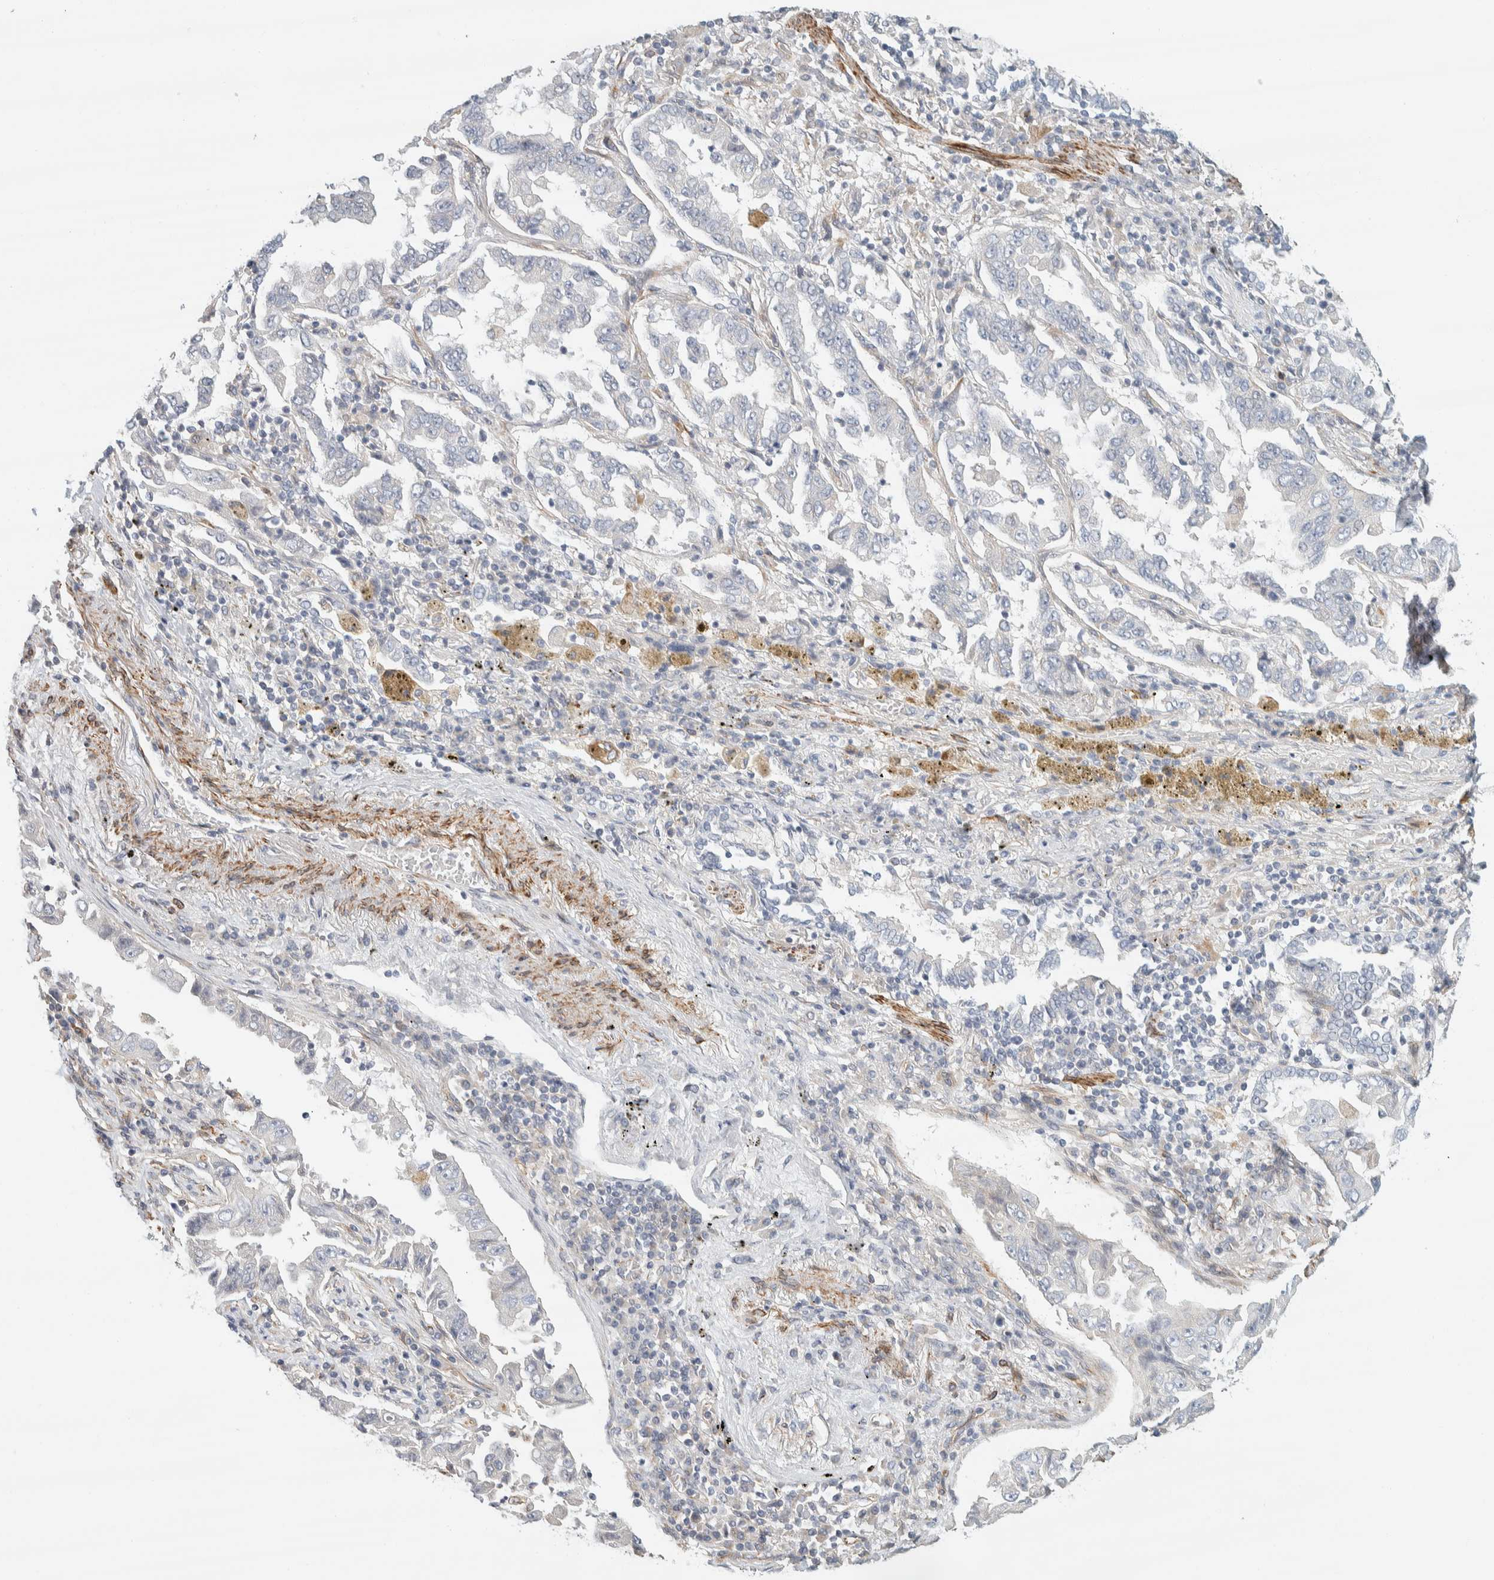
{"staining": {"intensity": "negative", "quantity": "none", "location": "none"}, "tissue": "lung cancer", "cell_type": "Tumor cells", "image_type": "cancer", "snomed": [{"axis": "morphology", "description": "Adenocarcinoma, NOS"}, {"axis": "topography", "description": "Lung"}], "caption": "Immunohistochemistry image of neoplastic tissue: human adenocarcinoma (lung) stained with DAB demonstrates no significant protein staining in tumor cells. (DAB (3,3'-diaminobenzidine) immunohistochemistry (IHC), high magnification).", "gene": "CDR2", "patient": {"sex": "female", "age": 51}}